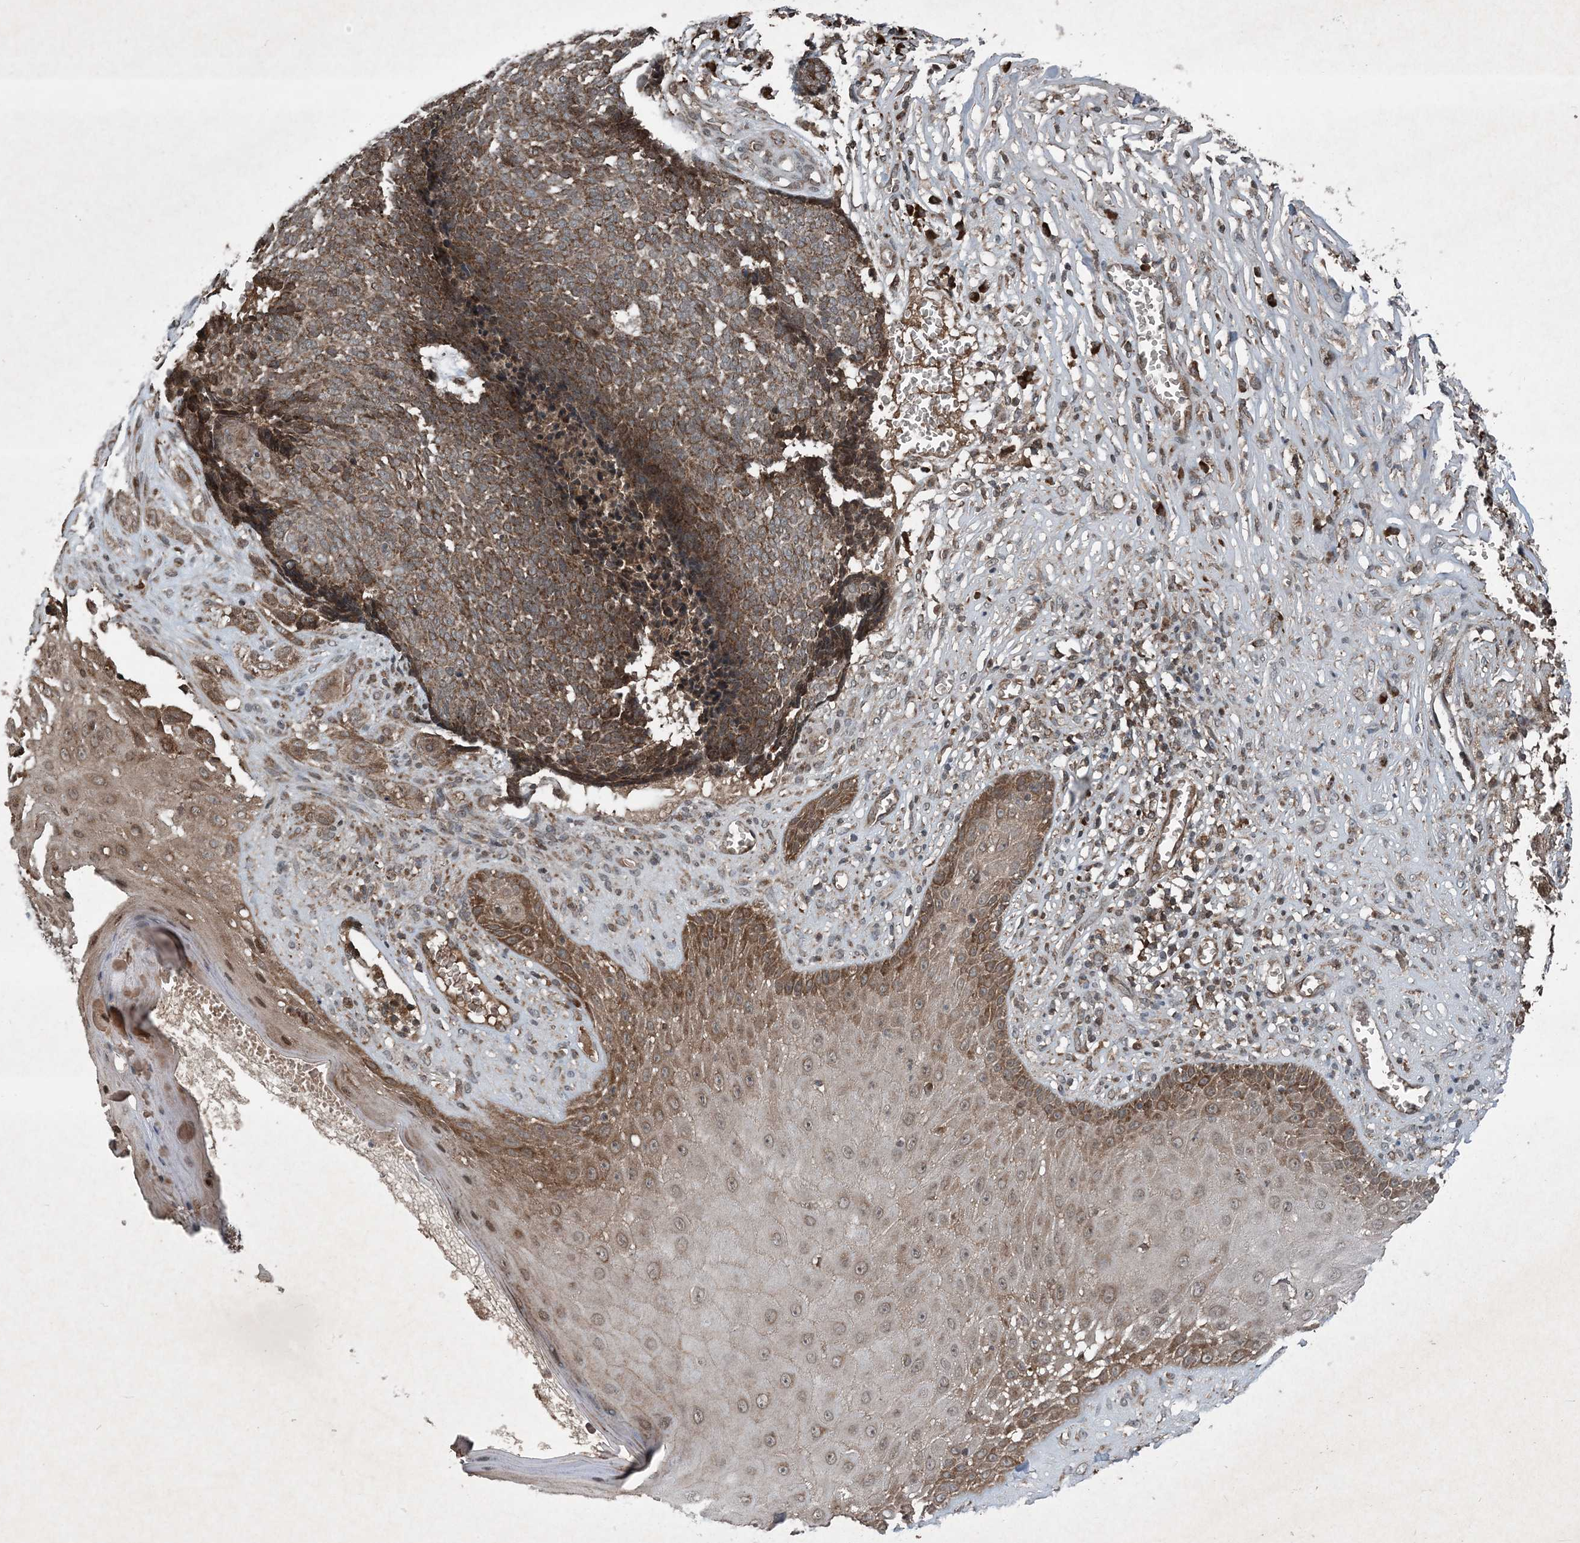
{"staining": {"intensity": "moderate", "quantity": ">75%", "location": "cytoplasmic/membranous"}, "tissue": "skin cancer", "cell_type": "Tumor cells", "image_type": "cancer", "snomed": [{"axis": "morphology", "description": "Basal cell carcinoma"}, {"axis": "topography", "description": "Skin"}], "caption": "IHC of human skin cancer (basal cell carcinoma) exhibits medium levels of moderate cytoplasmic/membranous positivity in about >75% of tumor cells. Immunohistochemistry (ihc) stains the protein in brown and the nuclei are stained blue.", "gene": "GNG5", "patient": {"sex": "male", "age": 84}}